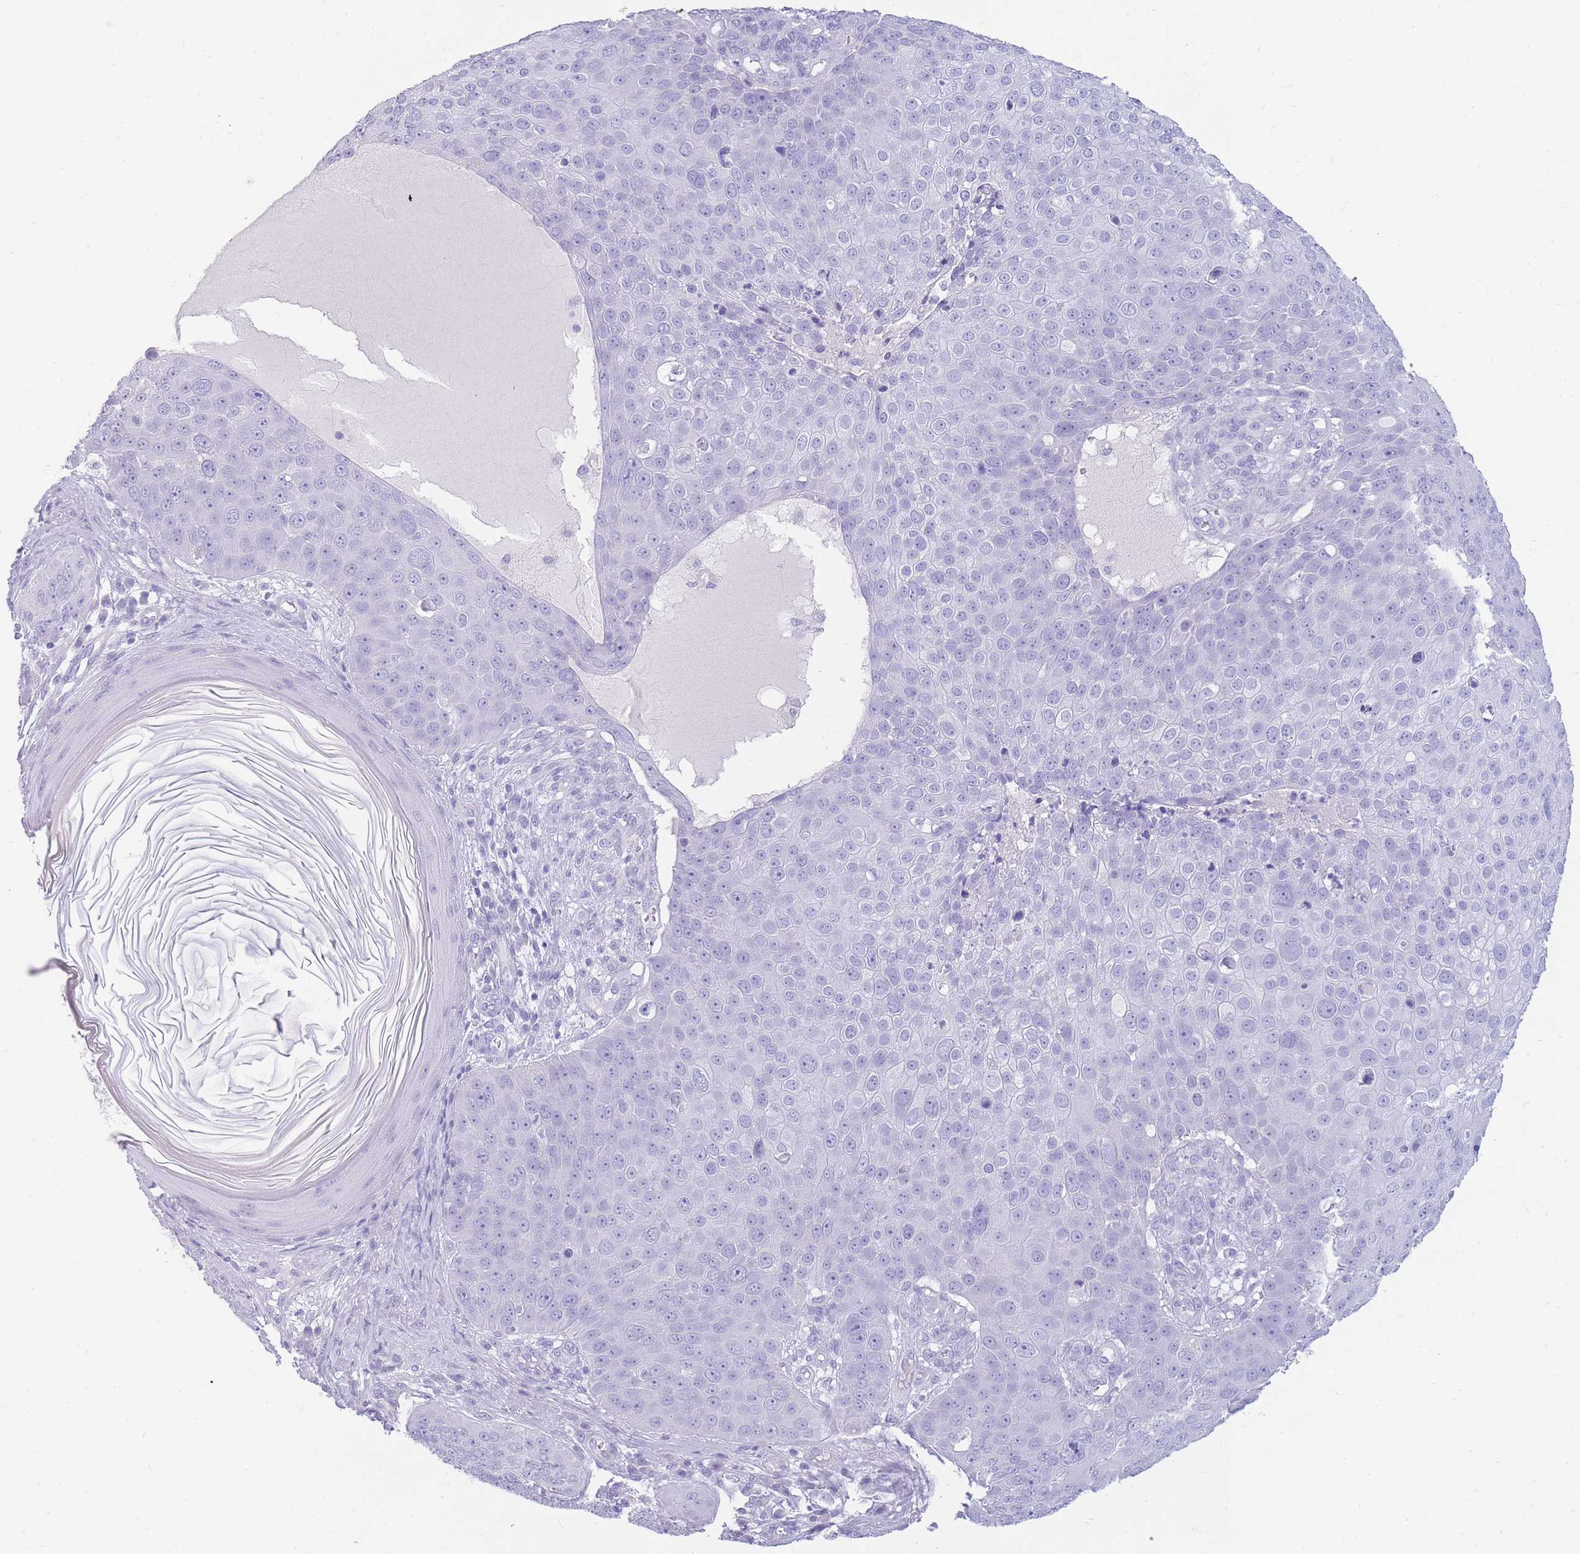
{"staining": {"intensity": "negative", "quantity": "none", "location": "none"}, "tissue": "skin cancer", "cell_type": "Tumor cells", "image_type": "cancer", "snomed": [{"axis": "morphology", "description": "Squamous cell carcinoma, NOS"}, {"axis": "topography", "description": "Skin"}], "caption": "This is an immunohistochemistry image of human skin cancer. There is no staining in tumor cells.", "gene": "UPK1A", "patient": {"sex": "male", "age": 71}}